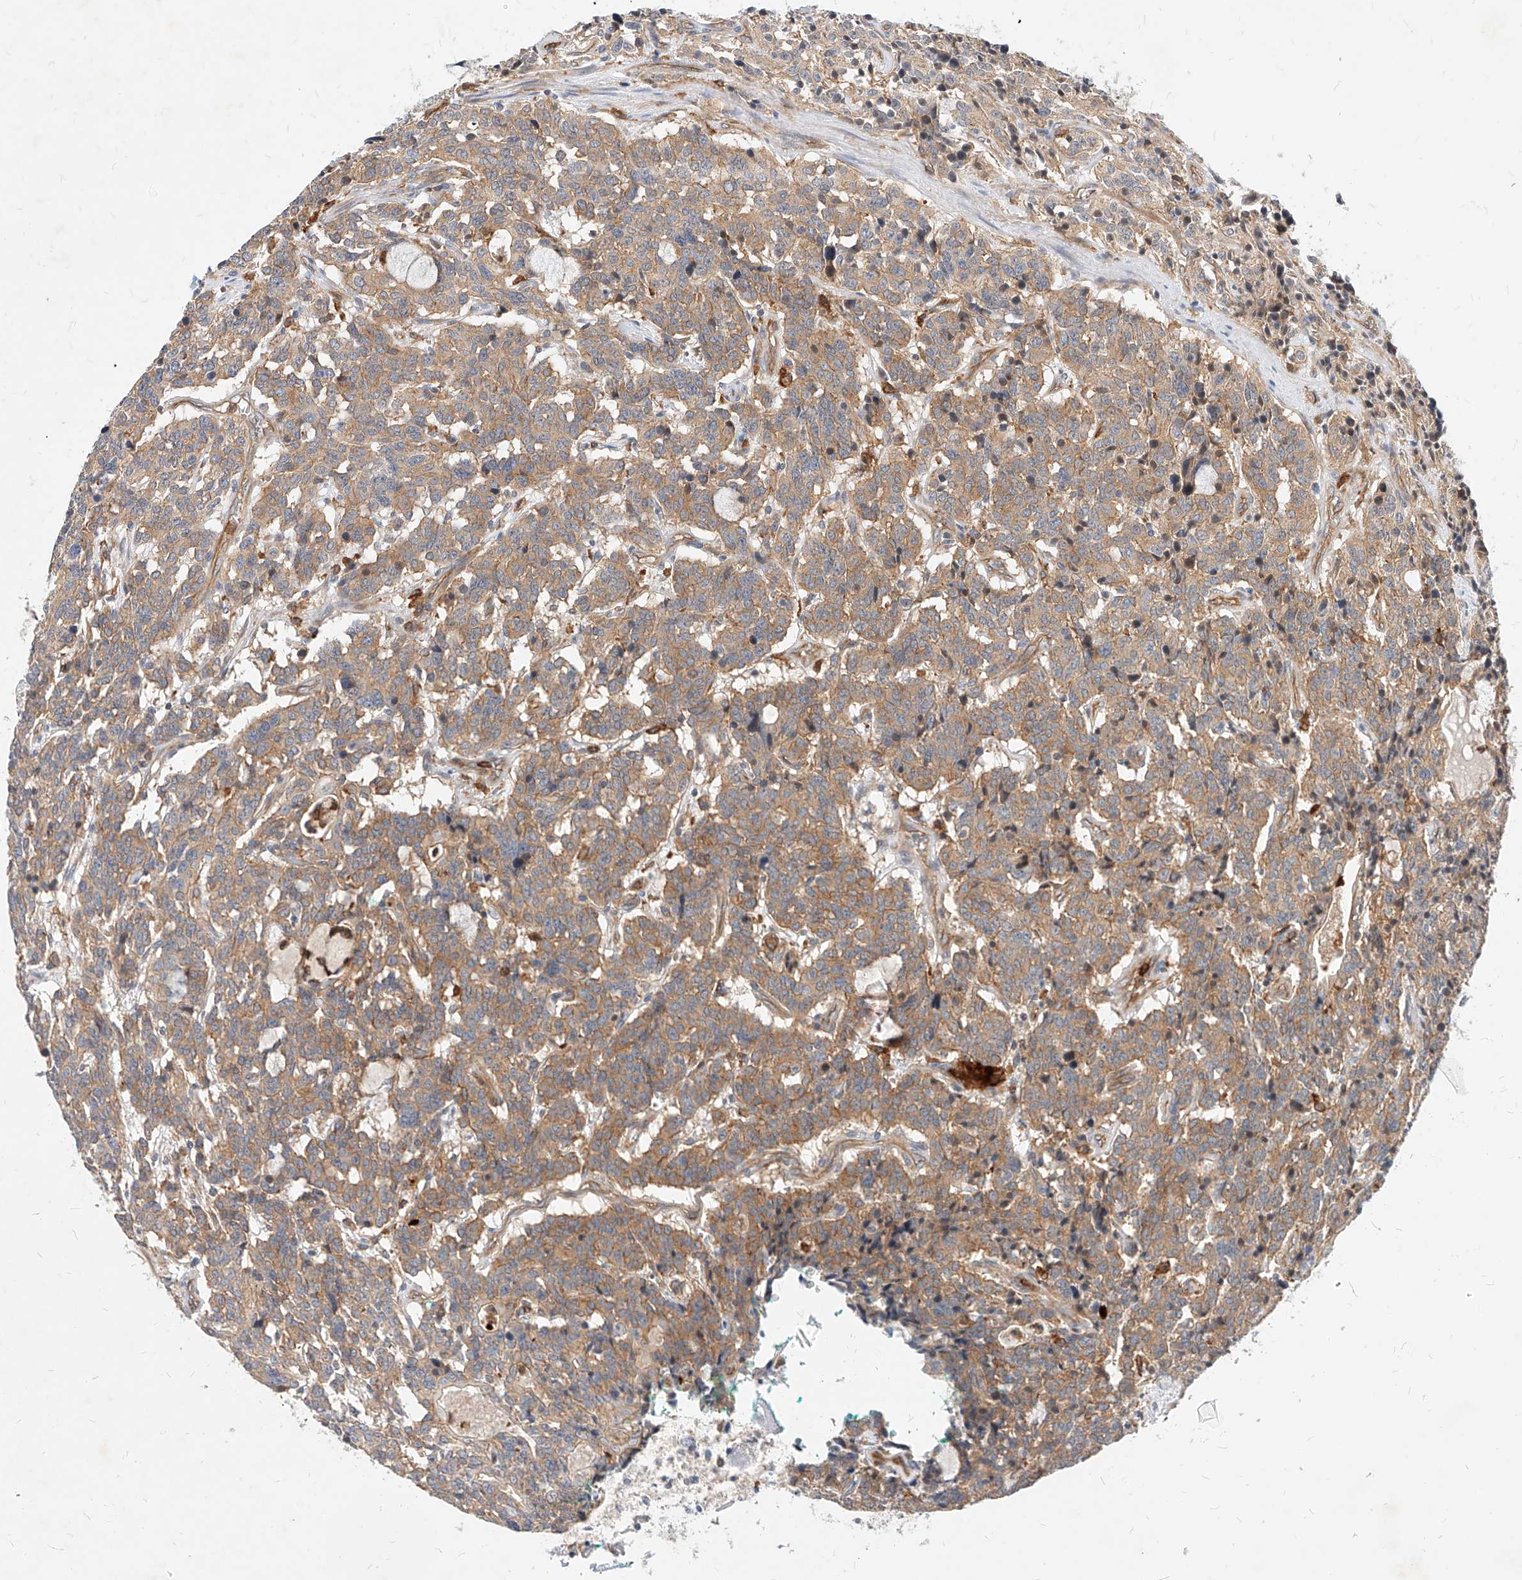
{"staining": {"intensity": "weak", "quantity": "25%-75%", "location": "cytoplasmic/membranous"}, "tissue": "carcinoid", "cell_type": "Tumor cells", "image_type": "cancer", "snomed": [{"axis": "morphology", "description": "Carcinoid, malignant, NOS"}, {"axis": "topography", "description": "Lung"}], "caption": "The immunohistochemical stain highlights weak cytoplasmic/membranous expression in tumor cells of carcinoid tissue.", "gene": "NFAM1", "patient": {"sex": "female", "age": 46}}